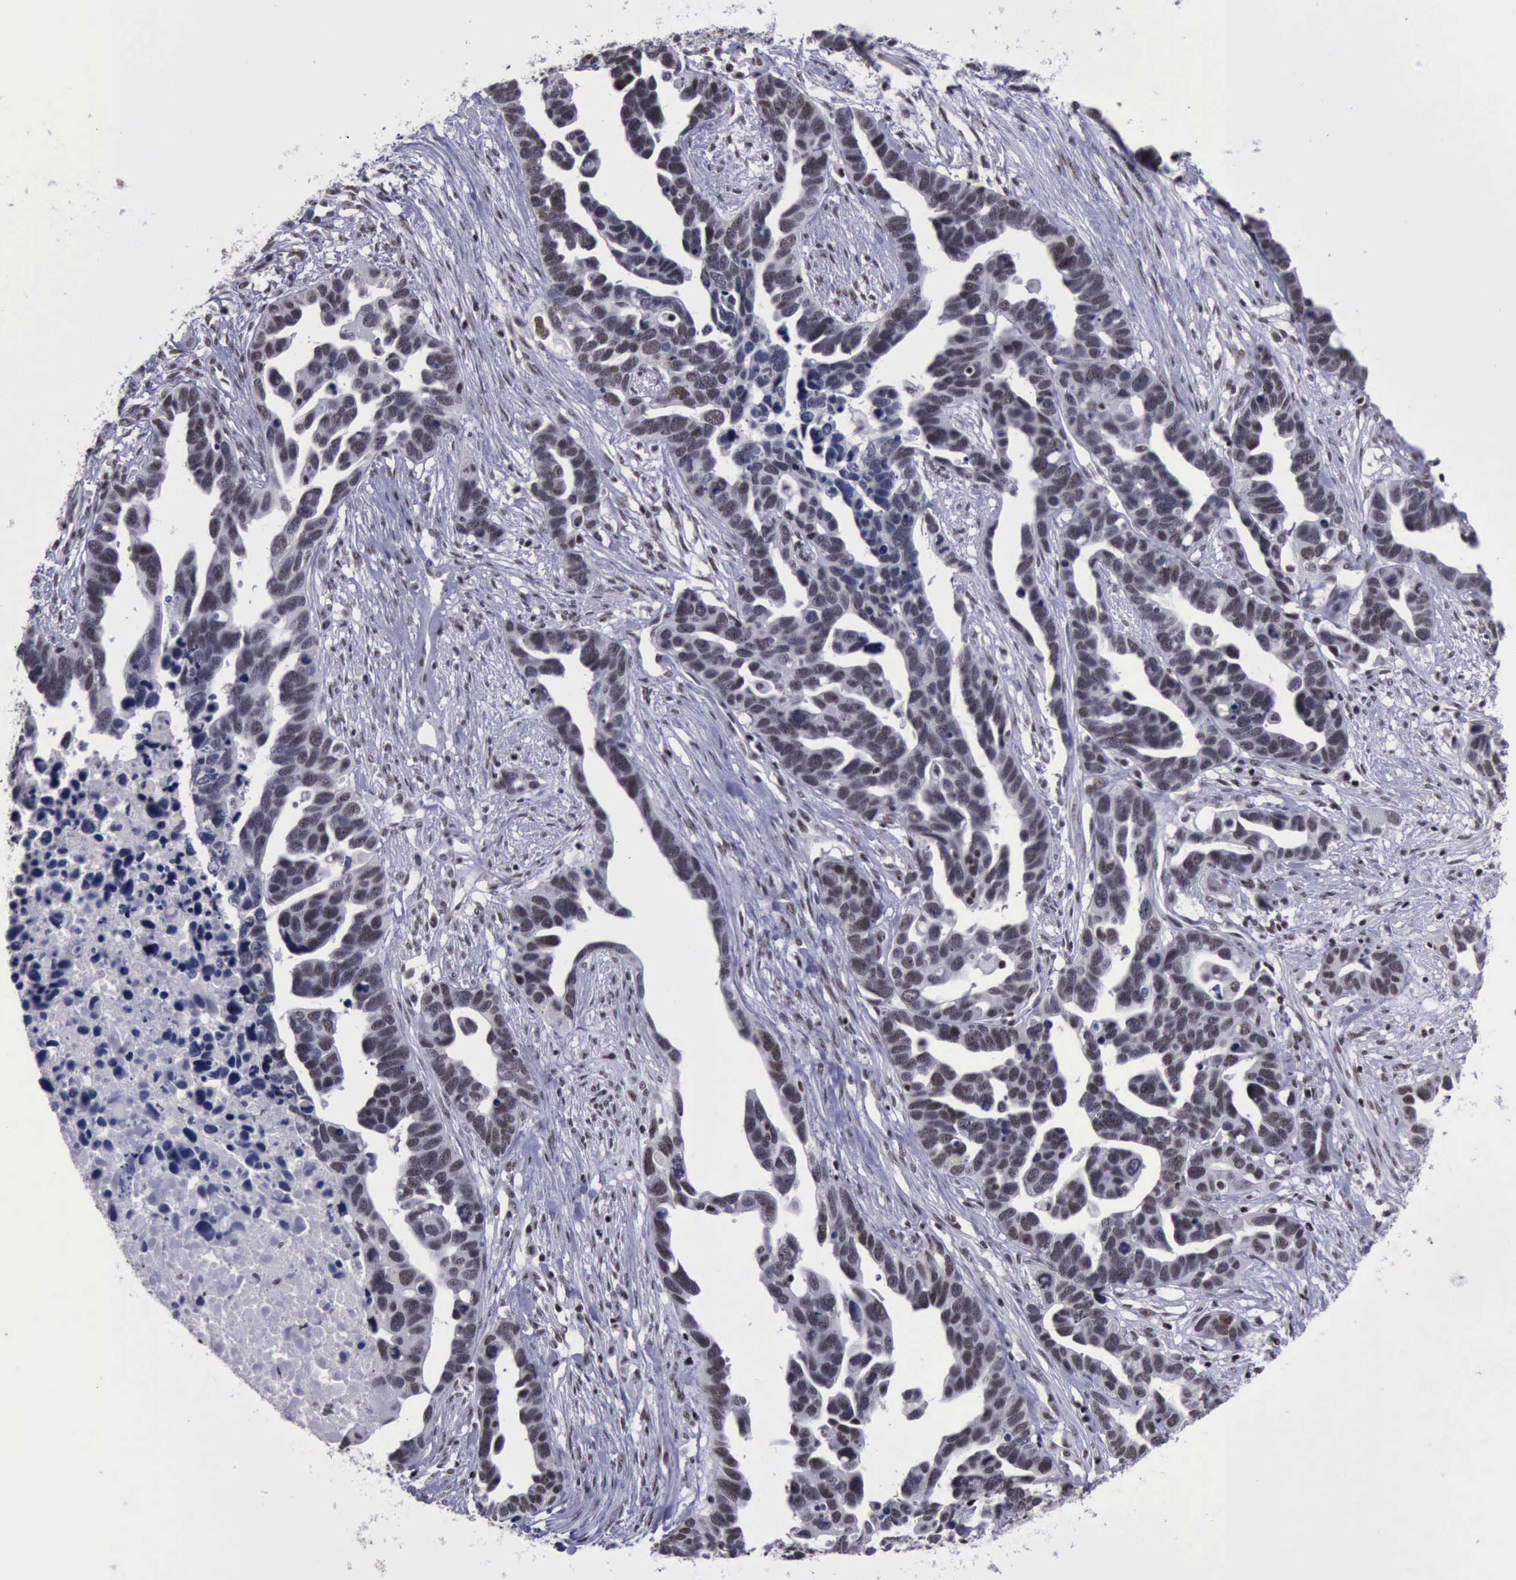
{"staining": {"intensity": "weak", "quantity": "<25%", "location": "nuclear"}, "tissue": "ovarian cancer", "cell_type": "Tumor cells", "image_type": "cancer", "snomed": [{"axis": "morphology", "description": "Cystadenocarcinoma, serous, NOS"}, {"axis": "topography", "description": "Ovary"}], "caption": "A histopathology image of ovarian cancer stained for a protein displays no brown staining in tumor cells. (DAB IHC, high magnification).", "gene": "YY1", "patient": {"sex": "female", "age": 54}}